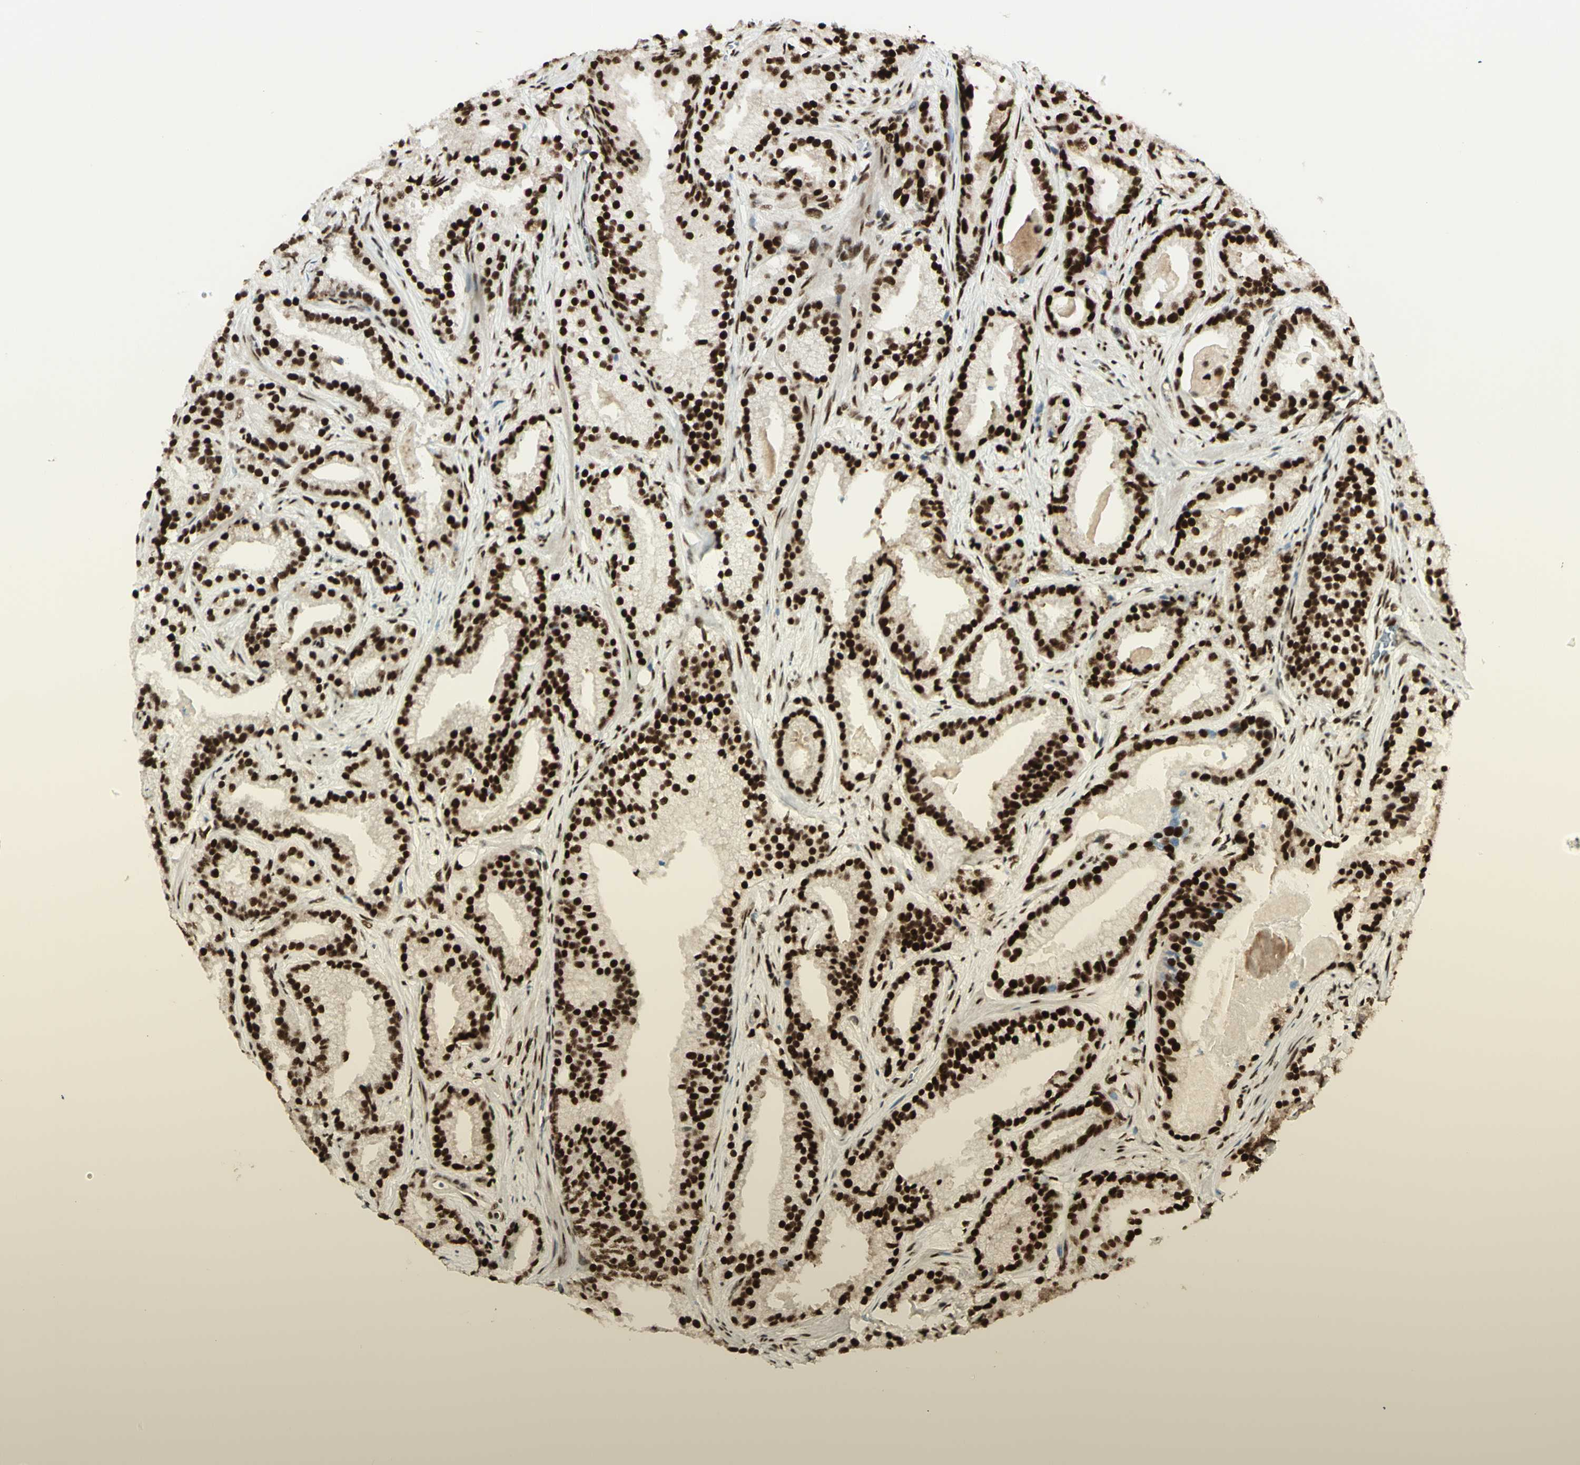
{"staining": {"intensity": "strong", "quantity": ">75%", "location": "nuclear"}, "tissue": "prostate cancer", "cell_type": "Tumor cells", "image_type": "cancer", "snomed": [{"axis": "morphology", "description": "Adenocarcinoma, Low grade"}, {"axis": "topography", "description": "Prostate"}], "caption": "Protein staining demonstrates strong nuclear staining in approximately >75% of tumor cells in low-grade adenocarcinoma (prostate).", "gene": "DHX9", "patient": {"sex": "male", "age": 59}}